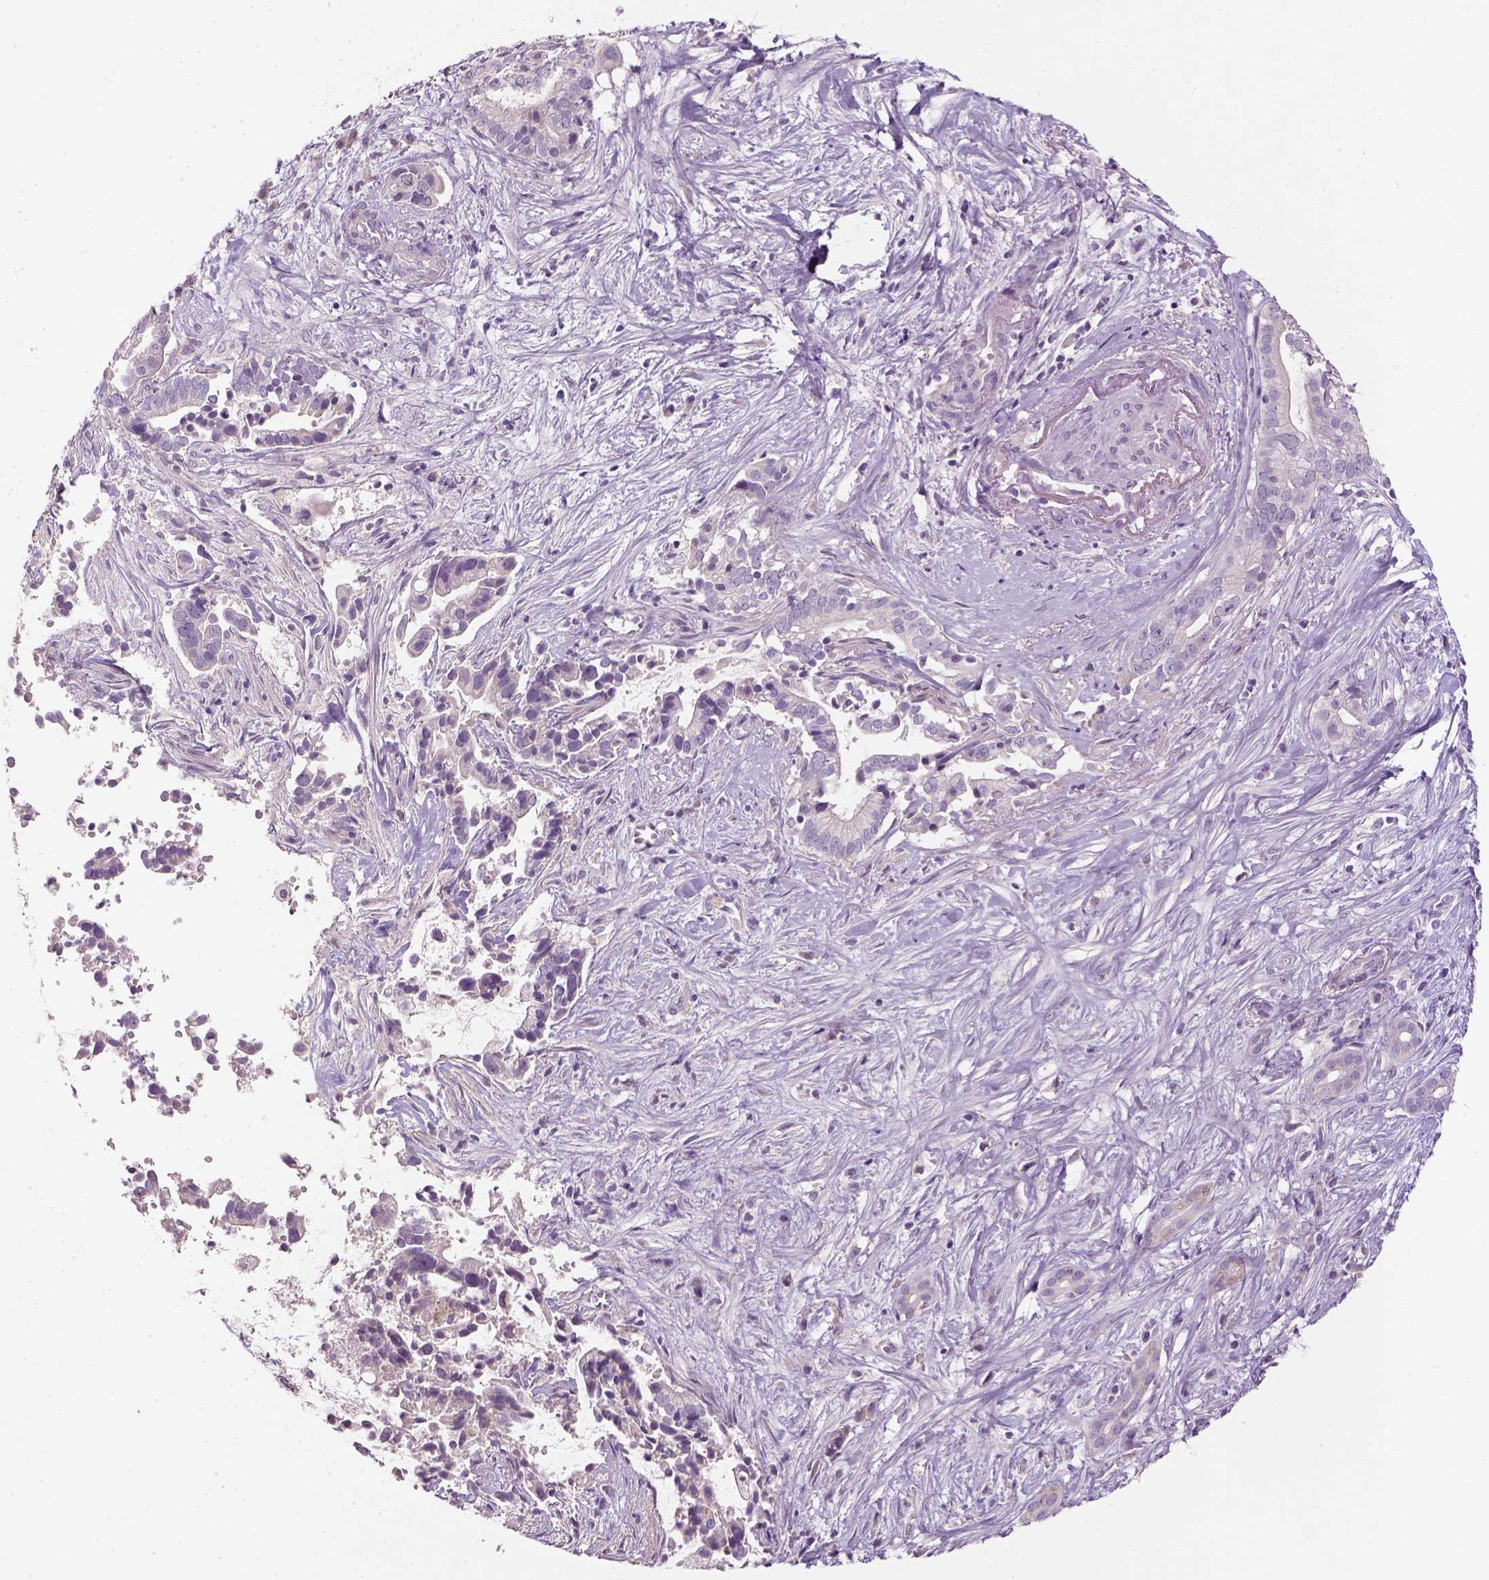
{"staining": {"intensity": "negative", "quantity": "none", "location": "none"}, "tissue": "pancreatic cancer", "cell_type": "Tumor cells", "image_type": "cancer", "snomed": [{"axis": "morphology", "description": "Adenocarcinoma, NOS"}, {"axis": "topography", "description": "Pancreas"}], "caption": "Immunohistochemistry (IHC) image of pancreatic adenocarcinoma stained for a protein (brown), which exhibits no staining in tumor cells.", "gene": "NUDT6", "patient": {"sex": "male", "age": 61}}